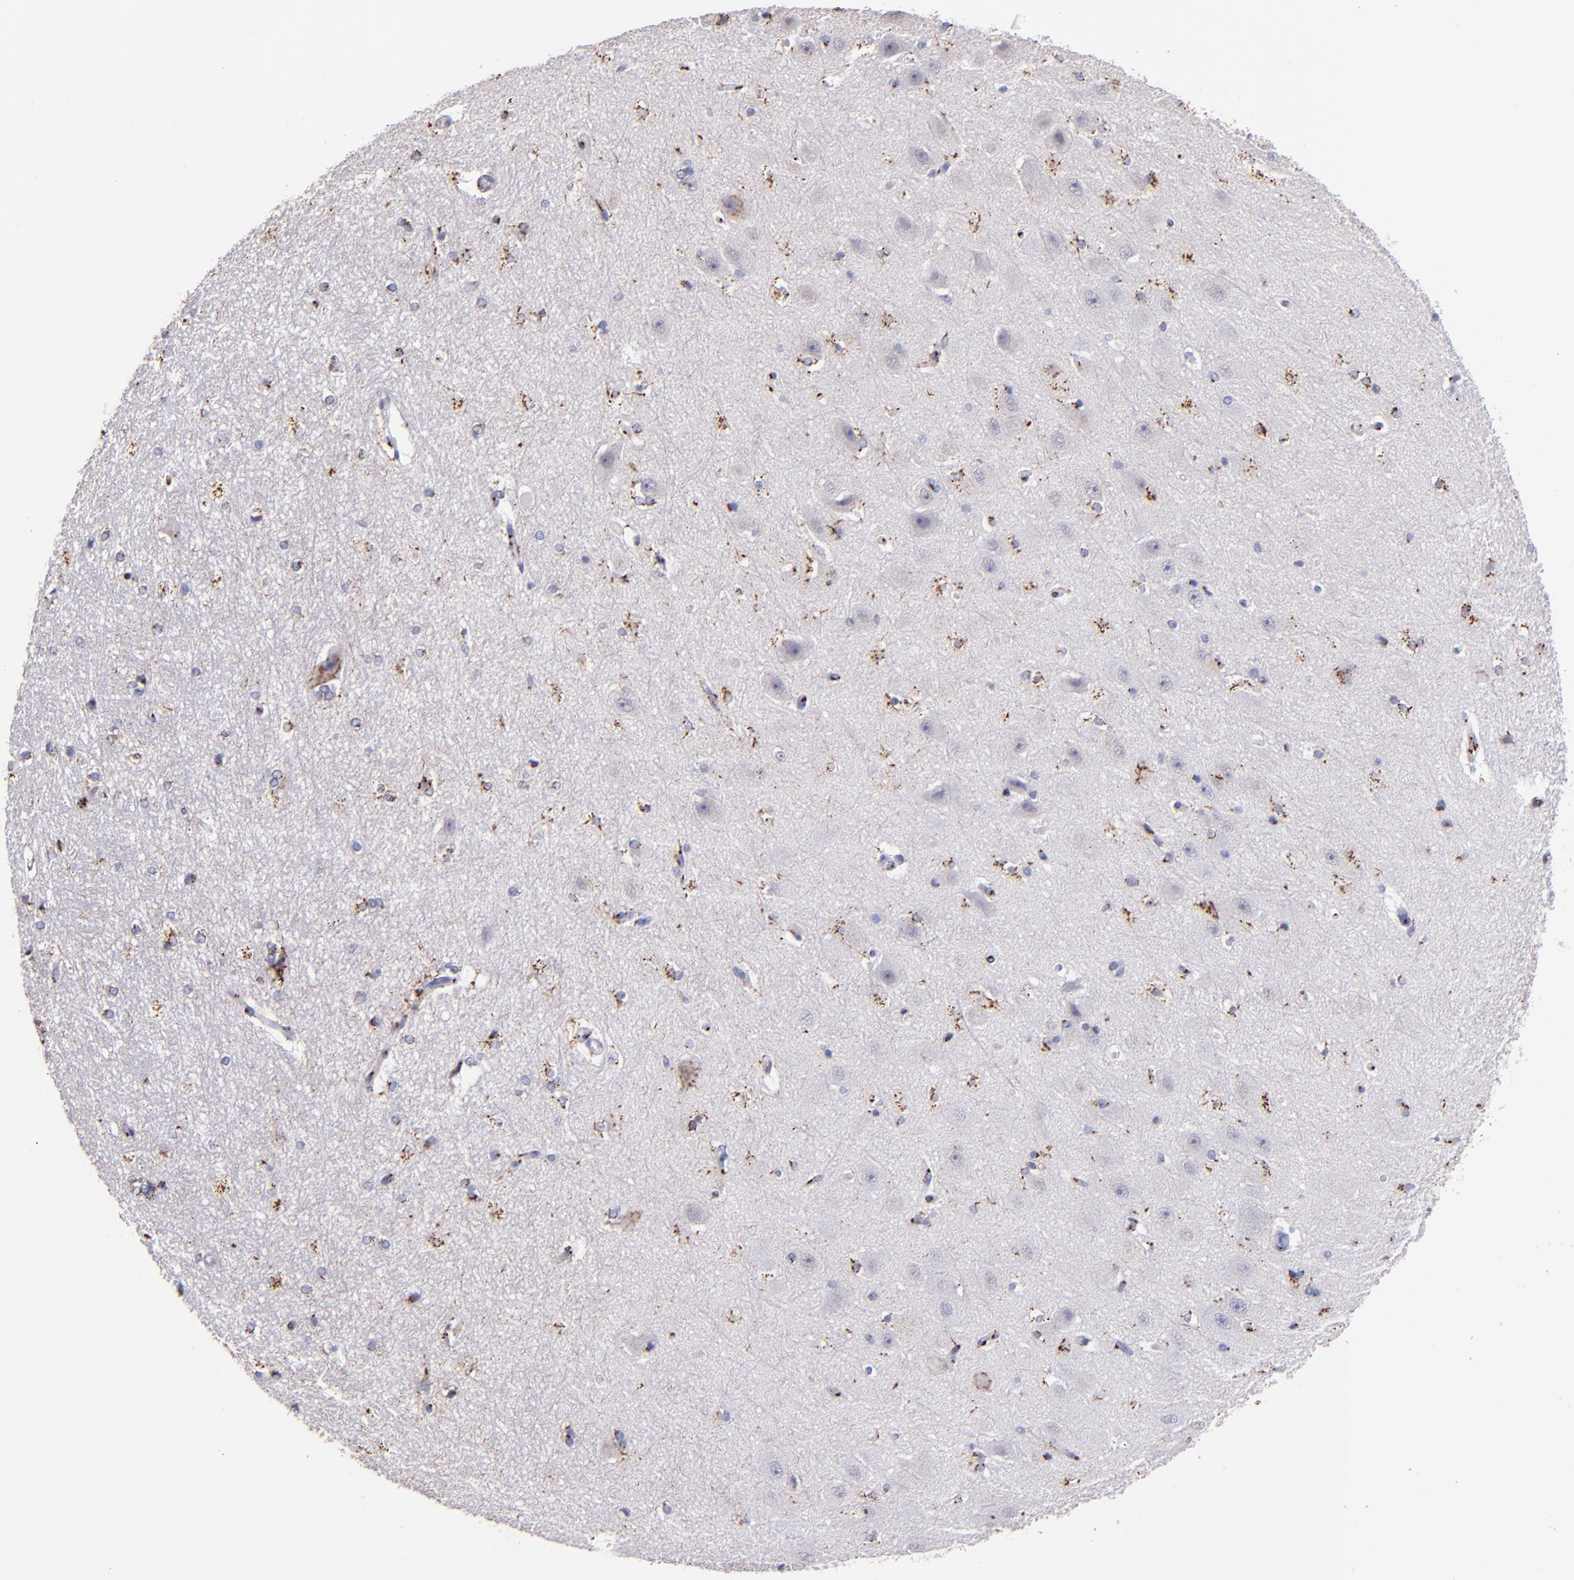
{"staining": {"intensity": "strong", "quantity": "<25%", "location": "cytoplasmic/membranous"}, "tissue": "hippocampus", "cell_type": "Glial cells", "image_type": "normal", "snomed": [{"axis": "morphology", "description": "Normal tissue, NOS"}, {"axis": "topography", "description": "Hippocampus"}], "caption": "Approximately <25% of glial cells in benign human hippocampus demonstrate strong cytoplasmic/membranous protein positivity as visualized by brown immunohistochemical staining.", "gene": "GOLIM4", "patient": {"sex": "female", "age": 19}}